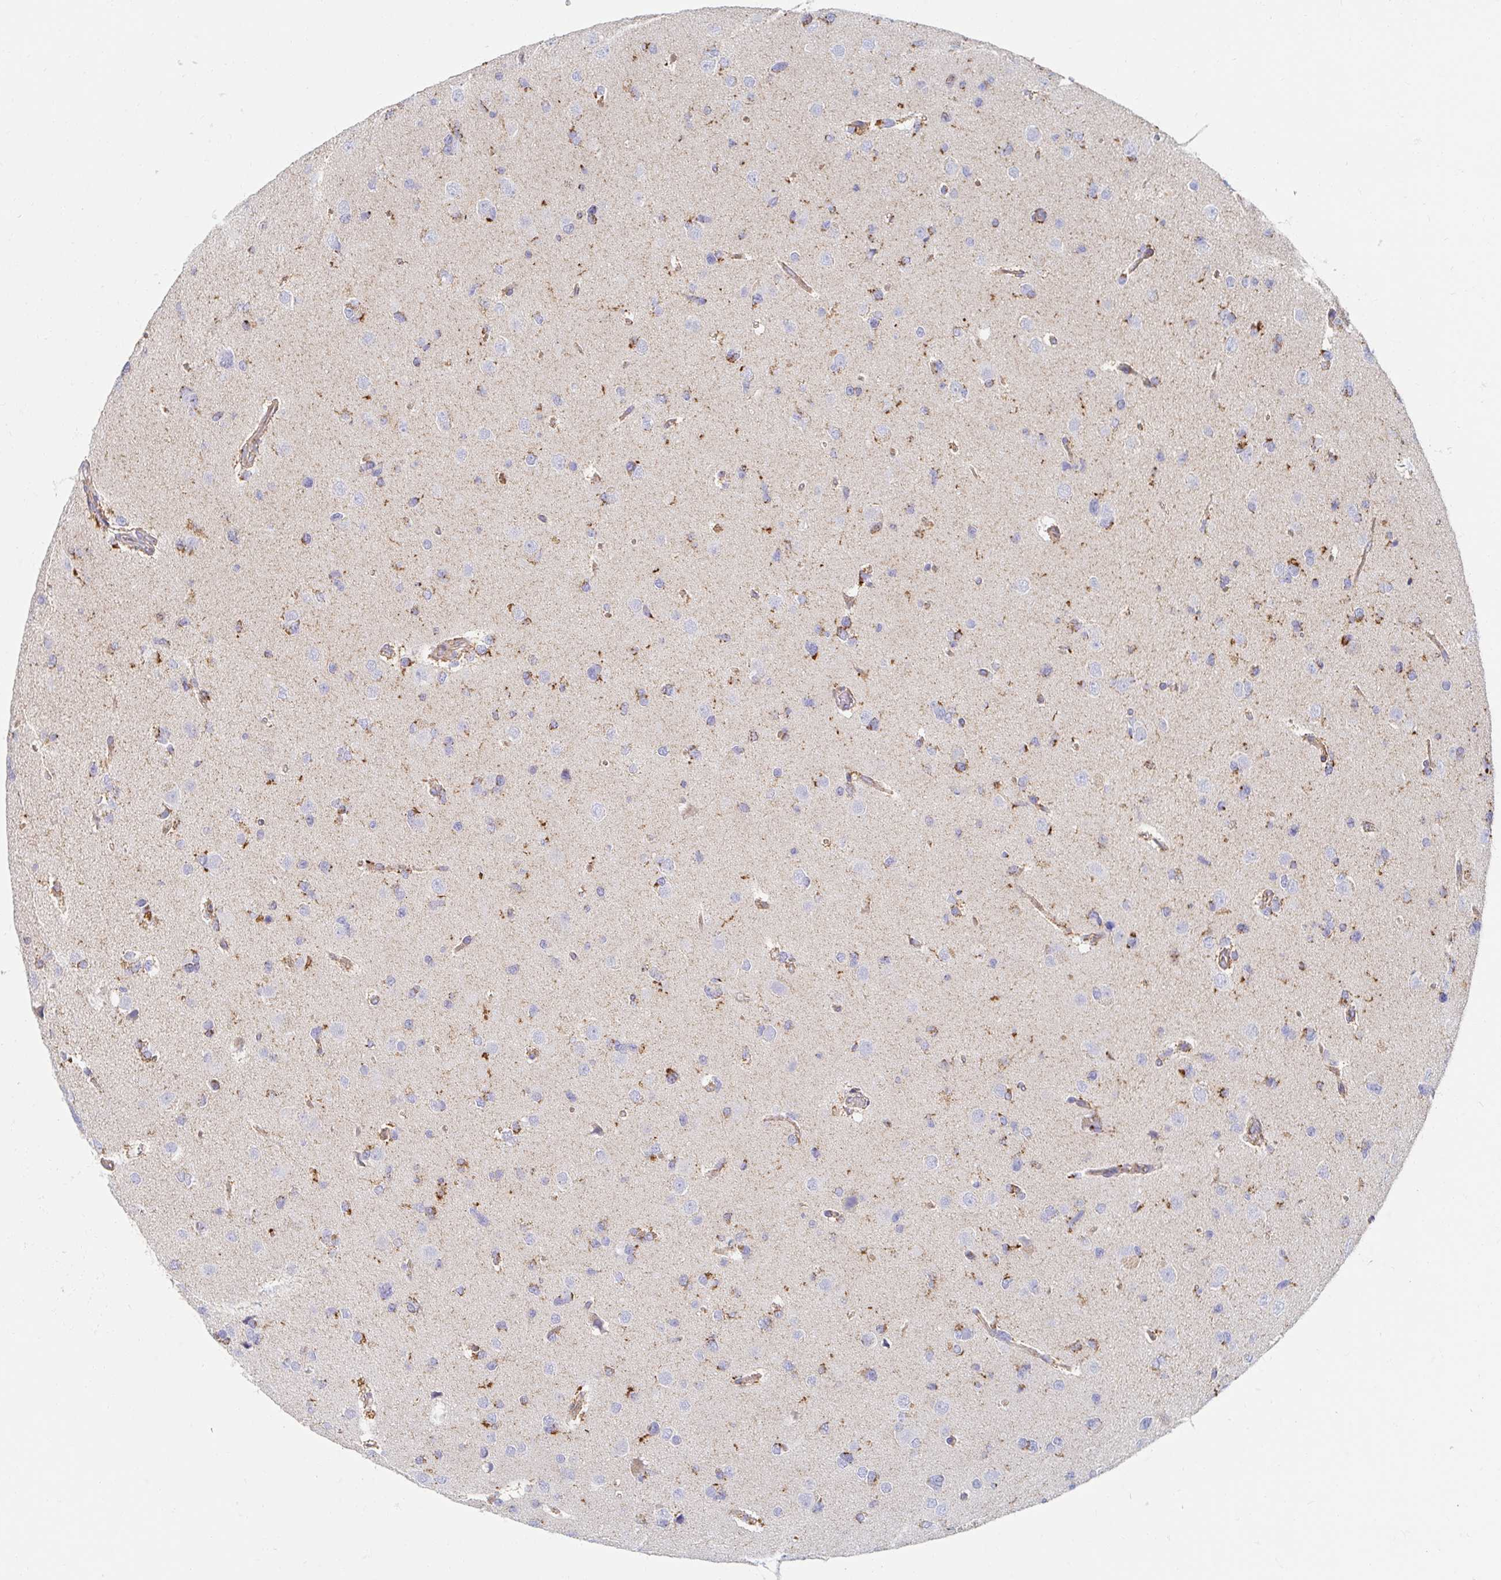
{"staining": {"intensity": "moderate", "quantity": "<25%", "location": "cytoplasmic/membranous"}, "tissue": "glioma", "cell_type": "Tumor cells", "image_type": "cancer", "snomed": [{"axis": "morphology", "description": "Glioma, malignant, Low grade"}, {"axis": "topography", "description": "Brain"}], "caption": "Immunohistochemical staining of malignant glioma (low-grade) shows low levels of moderate cytoplasmic/membranous expression in about <25% of tumor cells. The staining was performed using DAB (3,3'-diaminobenzidine) to visualize the protein expression in brown, while the nuclei were stained in blue with hematoxylin (Magnification: 20x).", "gene": "MAVS", "patient": {"sex": "female", "age": 55}}